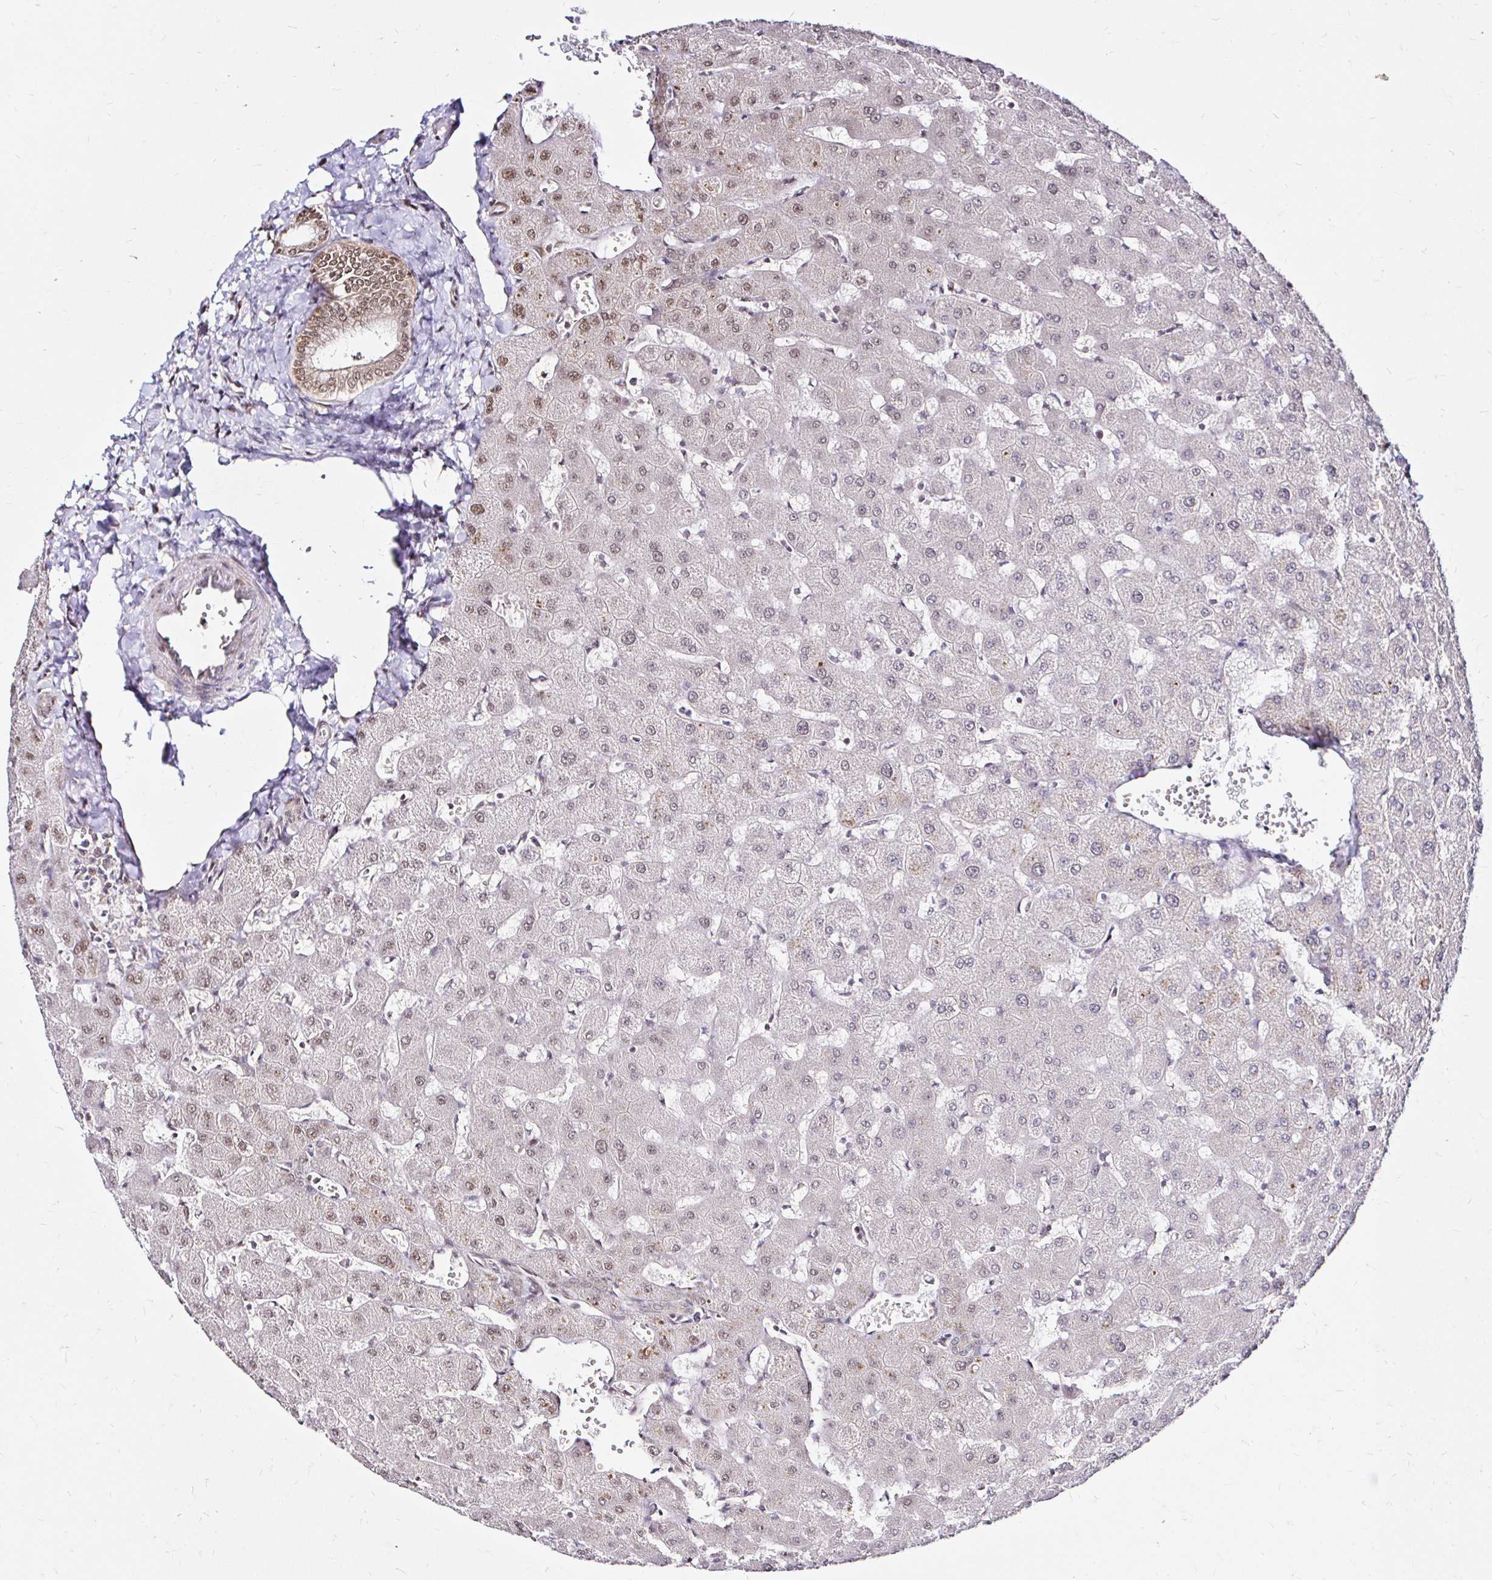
{"staining": {"intensity": "moderate", "quantity": "25%-75%", "location": "nuclear"}, "tissue": "liver", "cell_type": "Cholangiocytes", "image_type": "normal", "snomed": [{"axis": "morphology", "description": "Normal tissue, NOS"}, {"axis": "topography", "description": "Liver"}], "caption": "Human liver stained for a protein (brown) shows moderate nuclear positive positivity in about 25%-75% of cholangiocytes.", "gene": "SNRPC", "patient": {"sex": "female", "age": 63}}